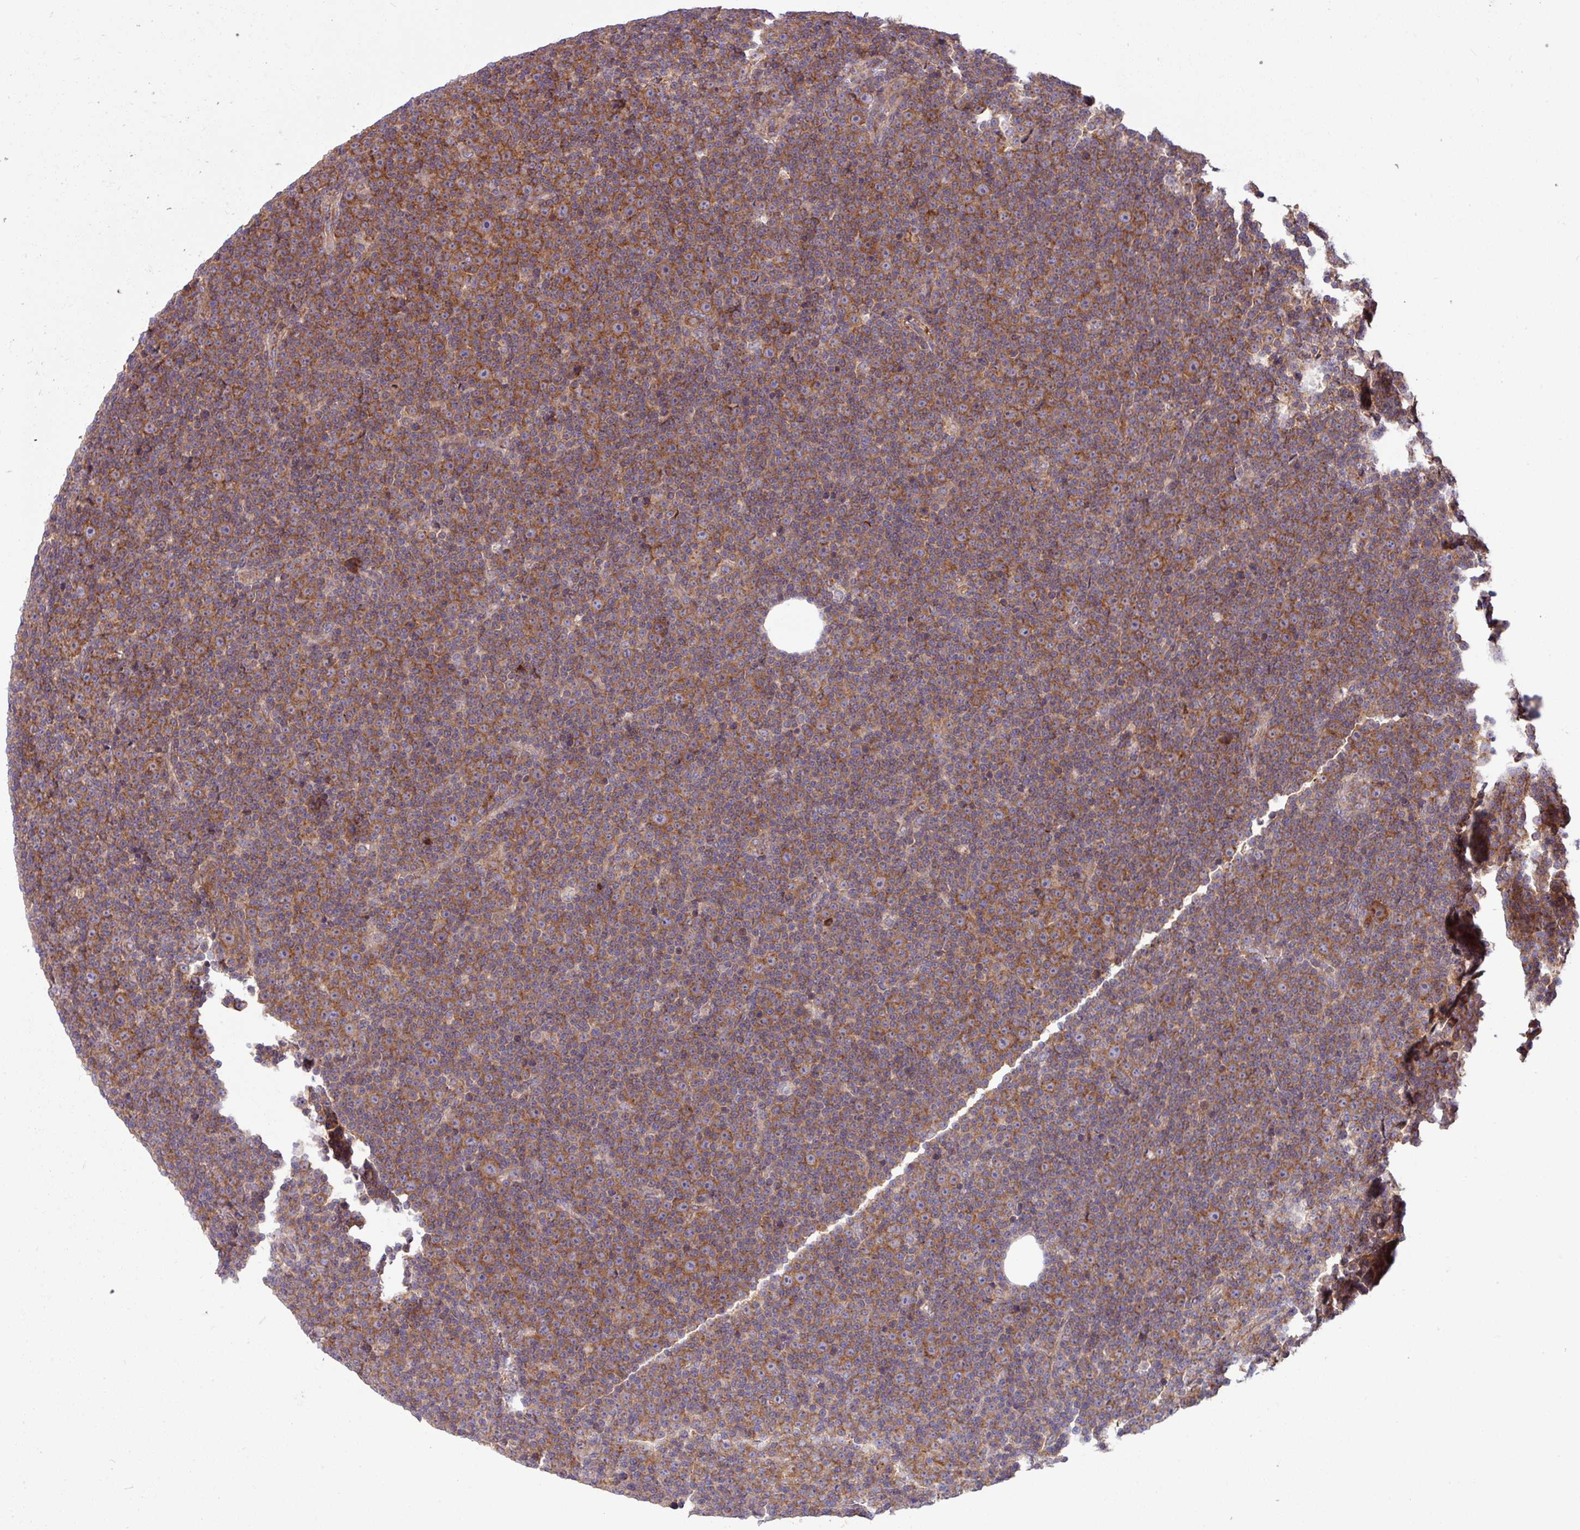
{"staining": {"intensity": "moderate", "quantity": ">75%", "location": "cytoplasmic/membranous"}, "tissue": "lymphoma", "cell_type": "Tumor cells", "image_type": "cancer", "snomed": [{"axis": "morphology", "description": "Malignant lymphoma, non-Hodgkin's type, Low grade"}, {"axis": "topography", "description": "Lymph node"}], "caption": "Immunohistochemical staining of malignant lymphoma, non-Hodgkin's type (low-grade) exhibits medium levels of moderate cytoplasmic/membranous staining in about >75% of tumor cells.", "gene": "LSM12", "patient": {"sex": "female", "age": 67}}